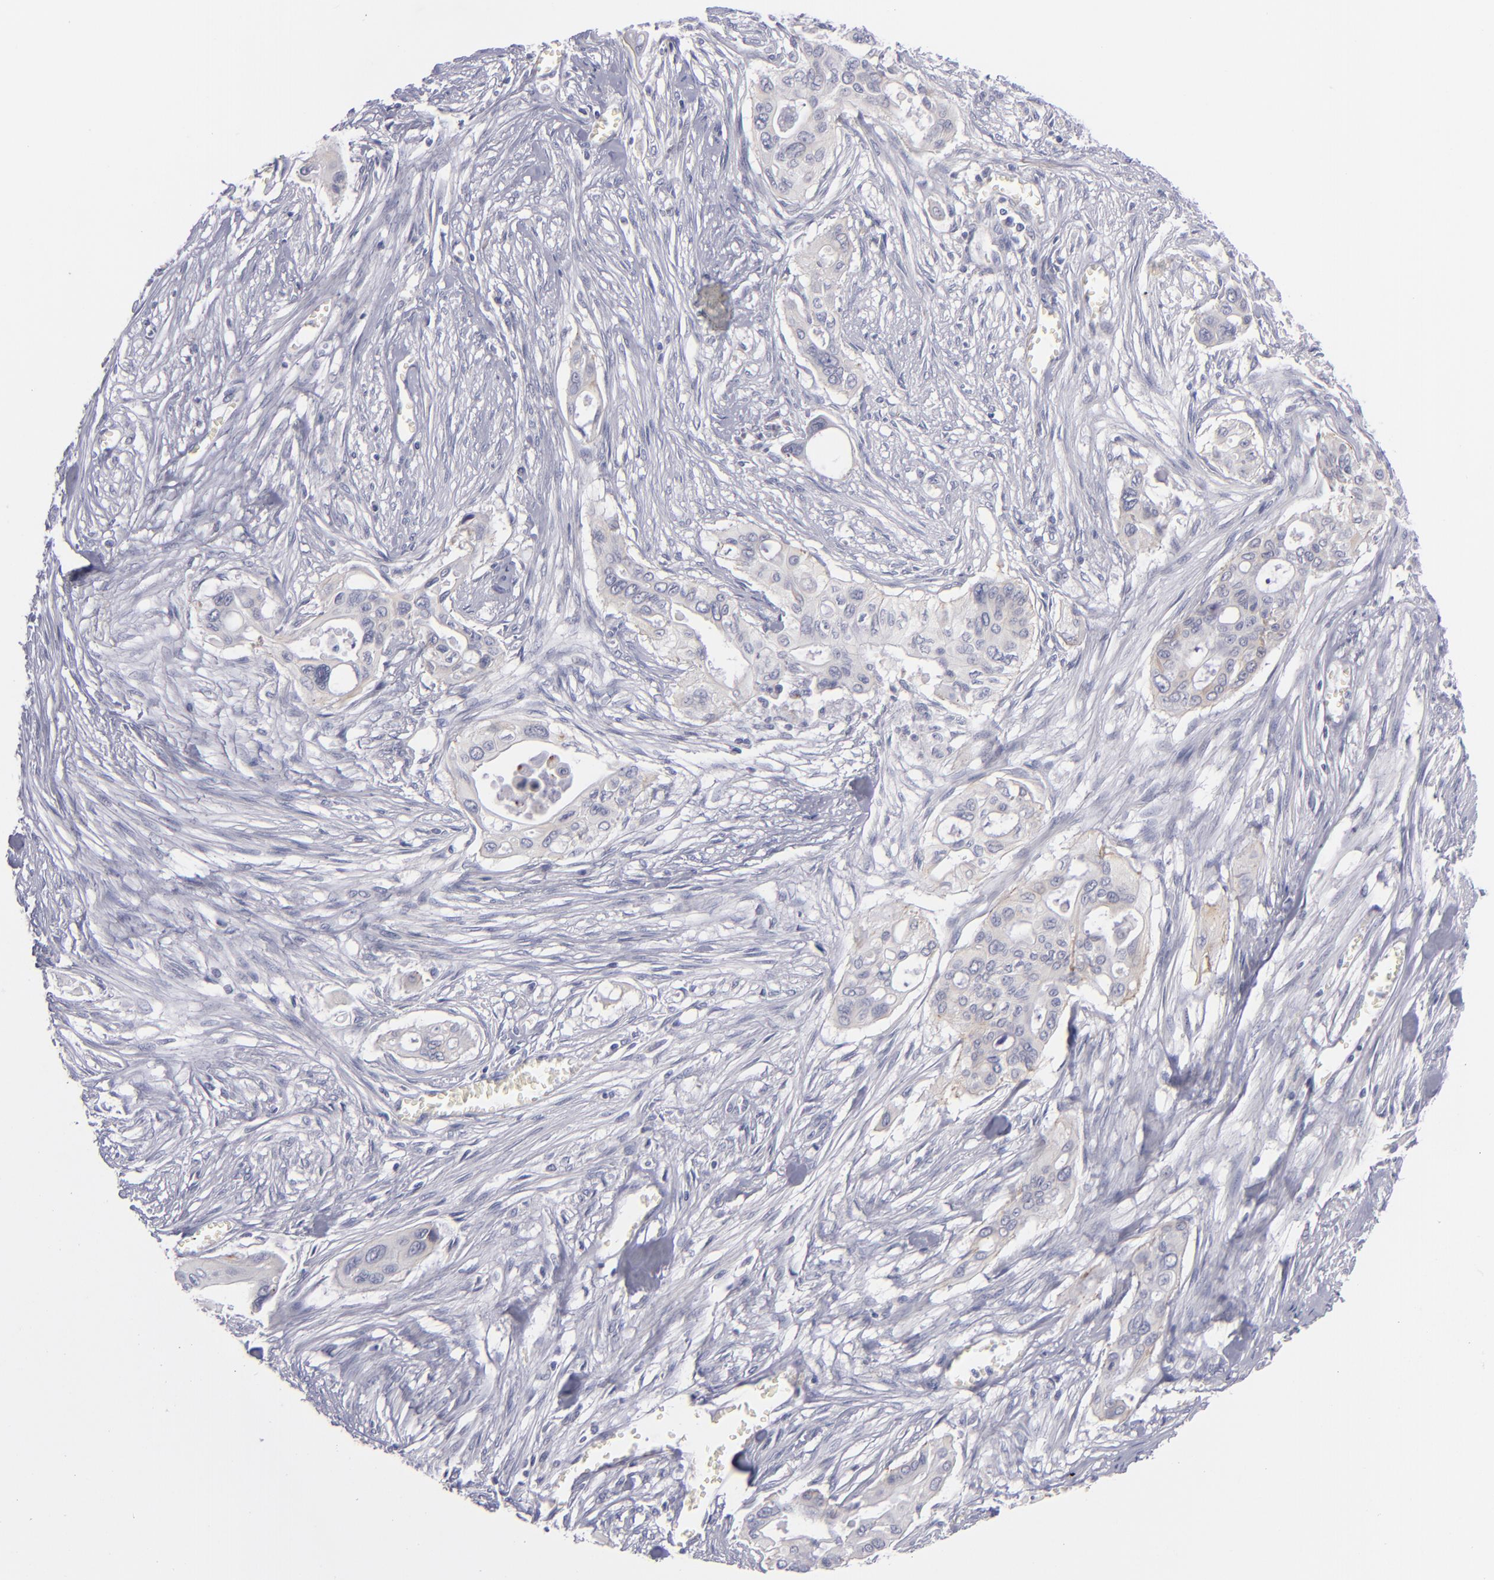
{"staining": {"intensity": "negative", "quantity": "none", "location": "none"}, "tissue": "pancreatic cancer", "cell_type": "Tumor cells", "image_type": "cancer", "snomed": [{"axis": "morphology", "description": "Adenocarcinoma, NOS"}, {"axis": "topography", "description": "Pancreas"}], "caption": "Pancreatic adenocarcinoma was stained to show a protein in brown. There is no significant expression in tumor cells. The staining is performed using DAB brown chromogen with nuclei counter-stained in using hematoxylin.", "gene": "ITGB4", "patient": {"sex": "male", "age": 77}}